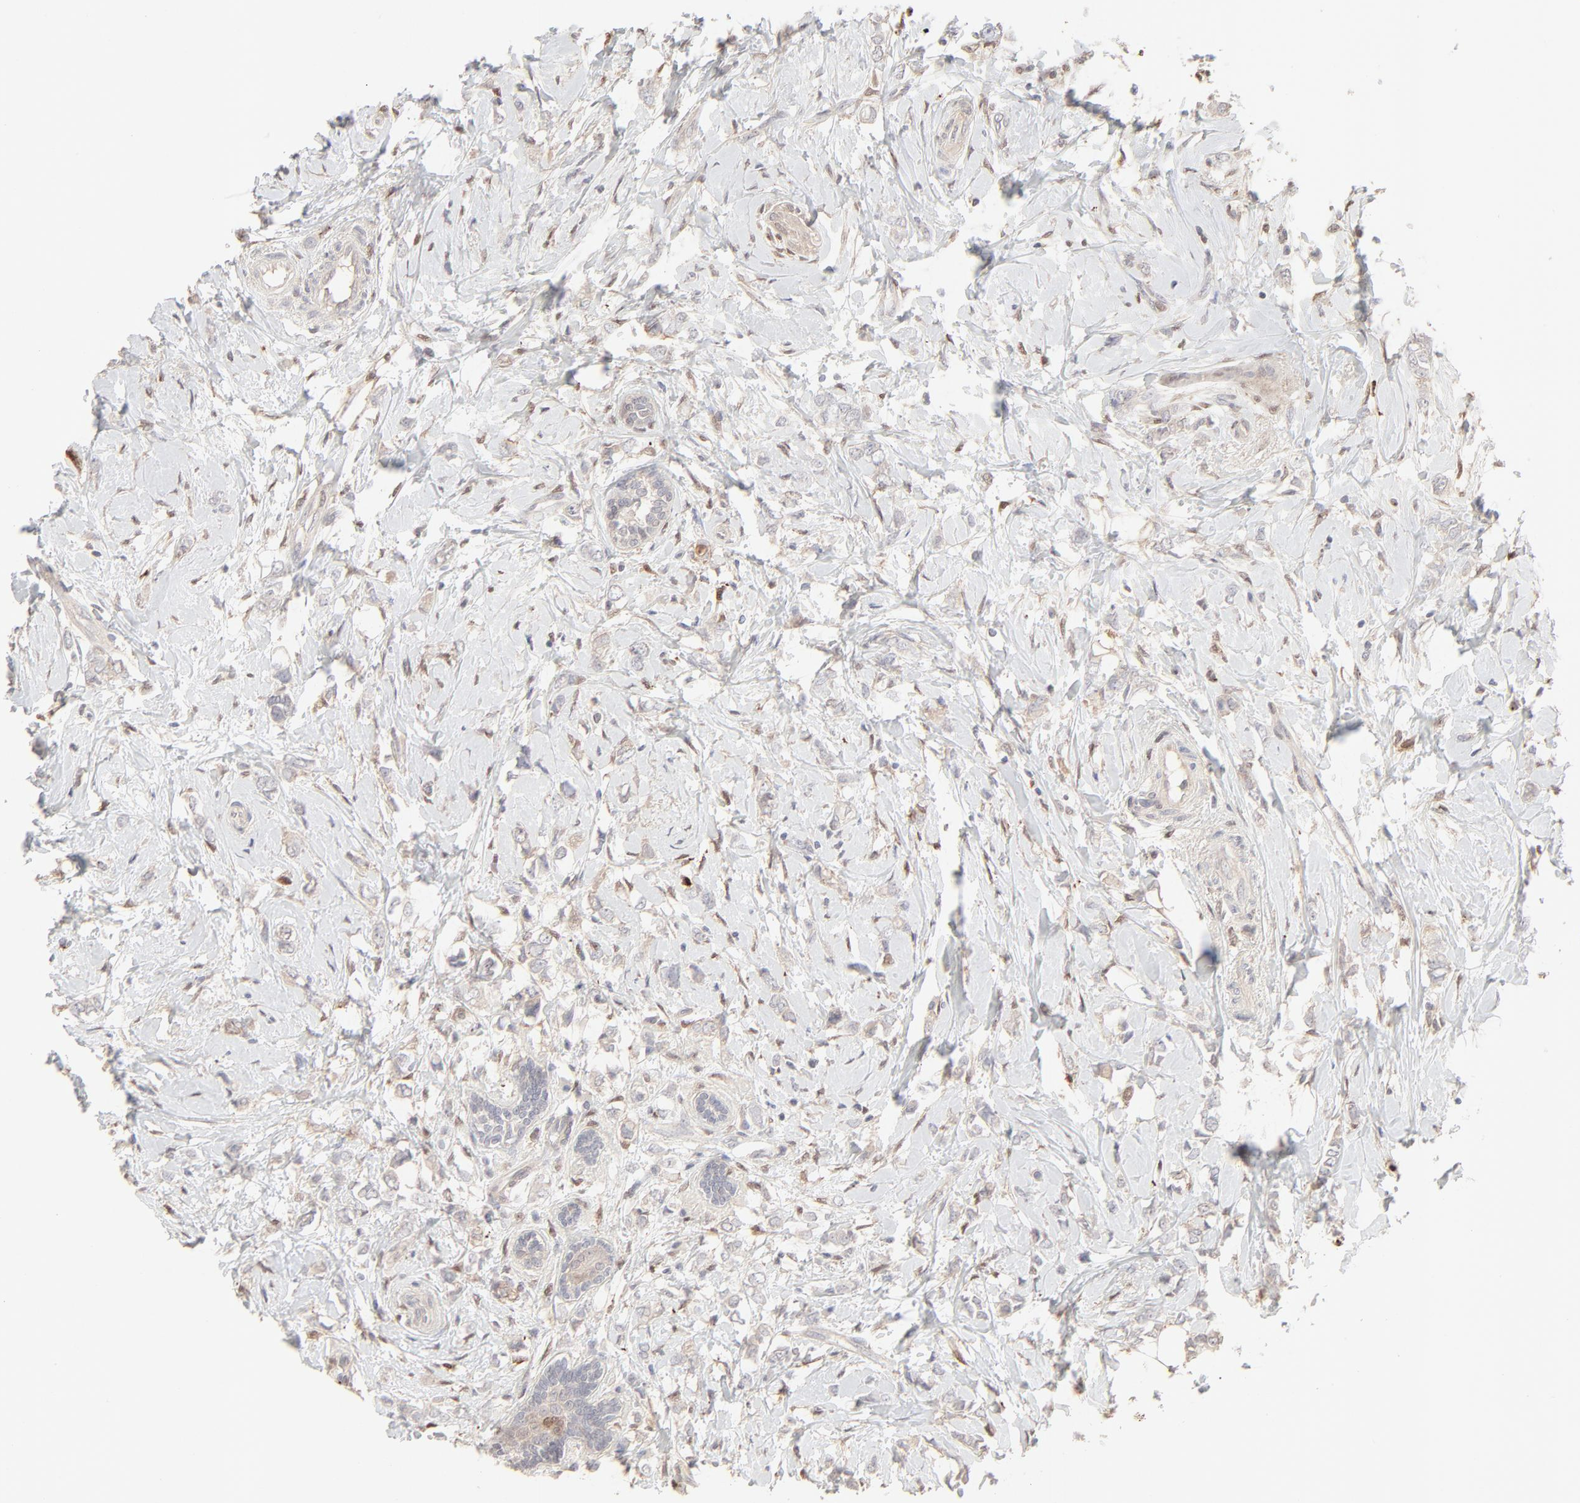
{"staining": {"intensity": "negative", "quantity": "none", "location": "none"}, "tissue": "breast cancer", "cell_type": "Tumor cells", "image_type": "cancer", "snomed": [{"axis": "morphology", "description": "Normal tissue, NOS"}, {"axis": "morphology", "description": "Lobular carcinoma"}, {"axis": "topography", "description": "Breast"}], "caption": "Immunohistochemistry photomicrograph of neoplastic tissue: breast lobular carcinoma stained with DAB (3,3'-diaminobenzidine) demonstrates no significant protein staining in tumor cells.", "gene": "LGALS2", "patient": {"sex": "female", "age": 47}}